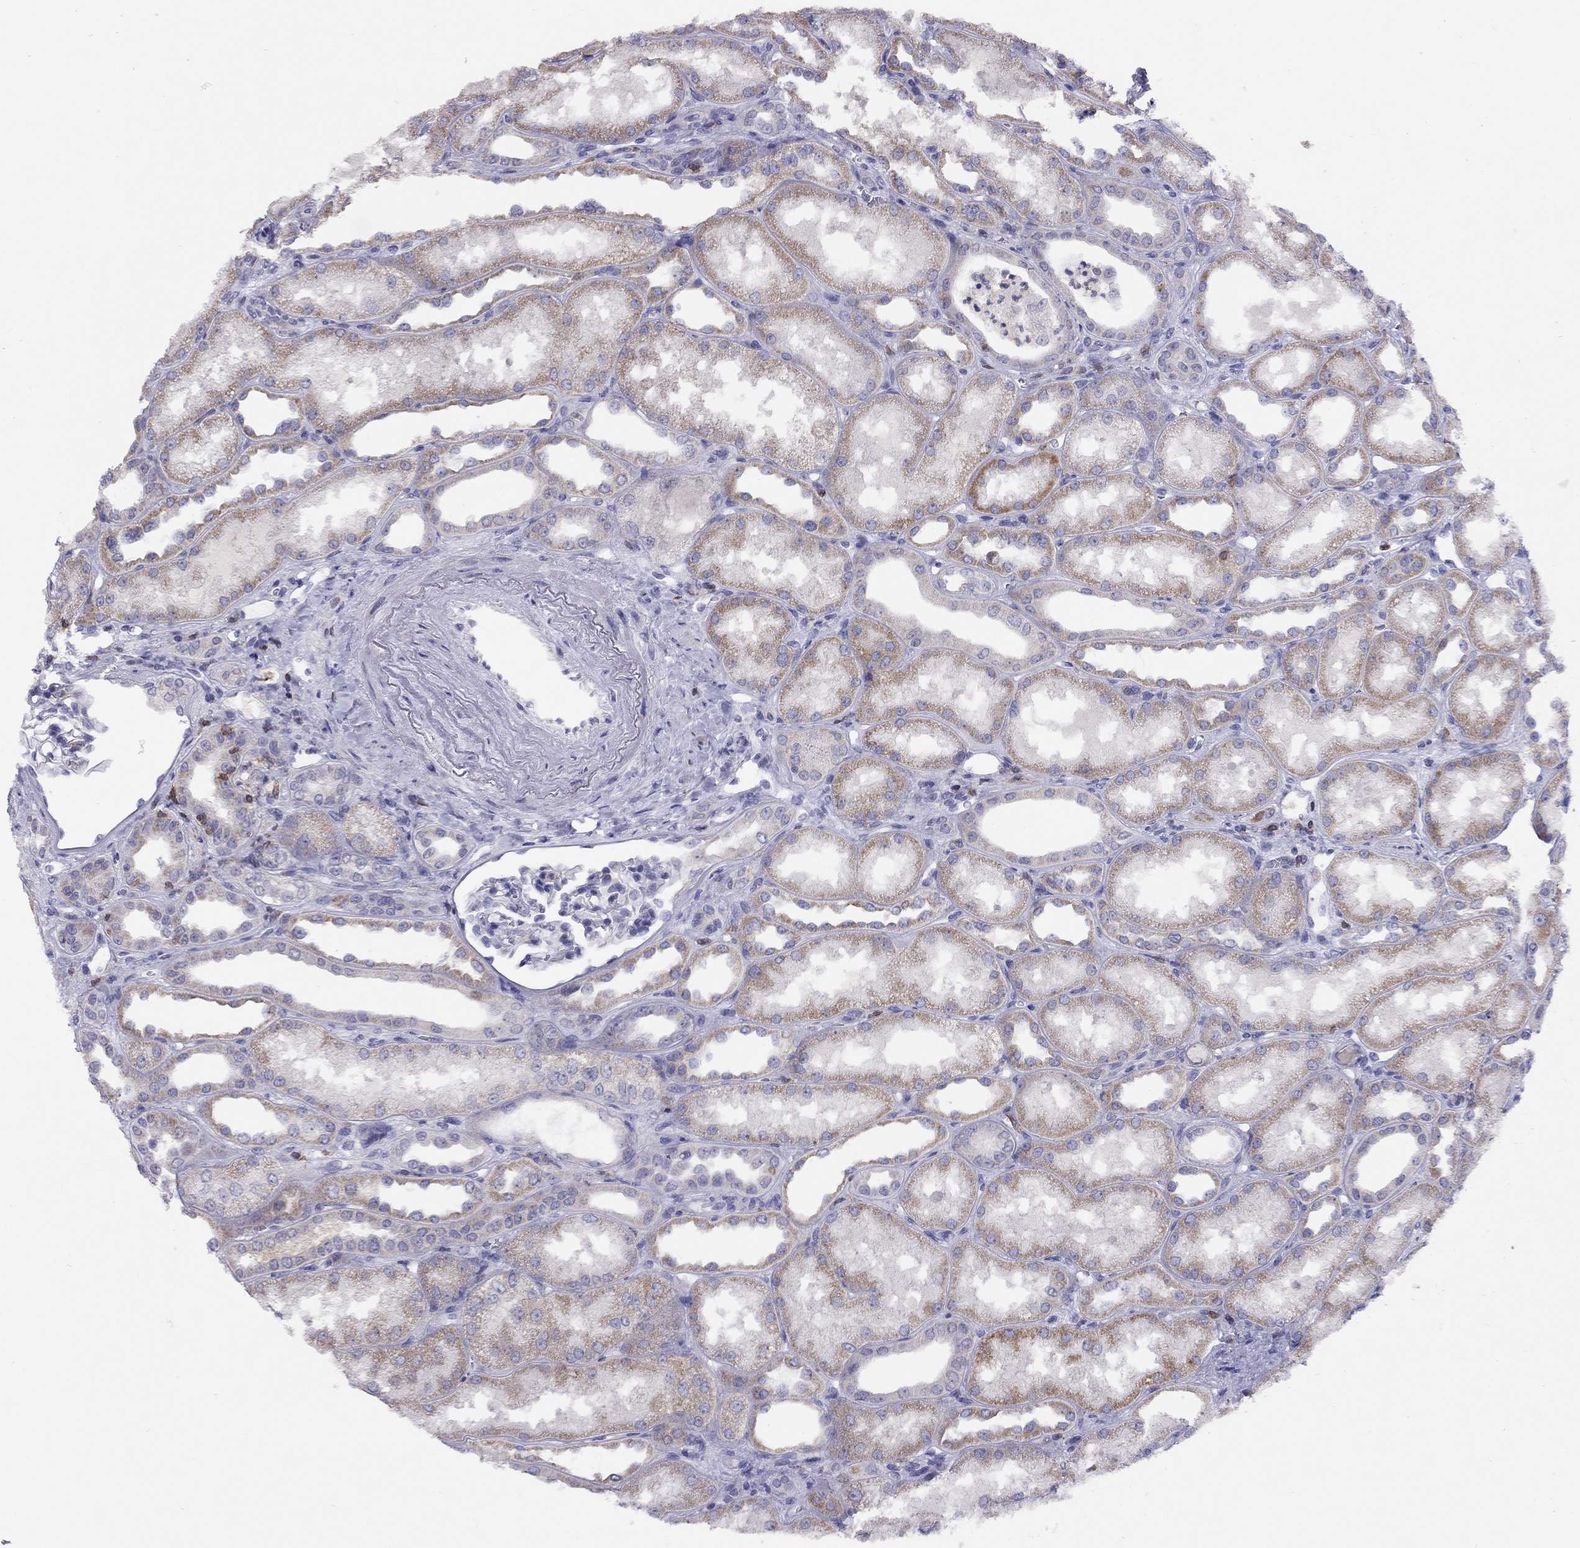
{"staining": {"intensity": "negative", "quantity": "none", "location": "none"}, "tissue": "kidney", "cell_type": "Cells in glomeruli", "image_type": "normal", "snomed": [{"axis": "morphology", "description": "Normal tissue, NOS"}, {"axis": "topography", "description": "Kidney"}], "caption": "IHC of unremarkable kidney shows no expression in cells in glomeruli.", "gene": "CITED1", "patient": {"sex": "male", "age": 61}}